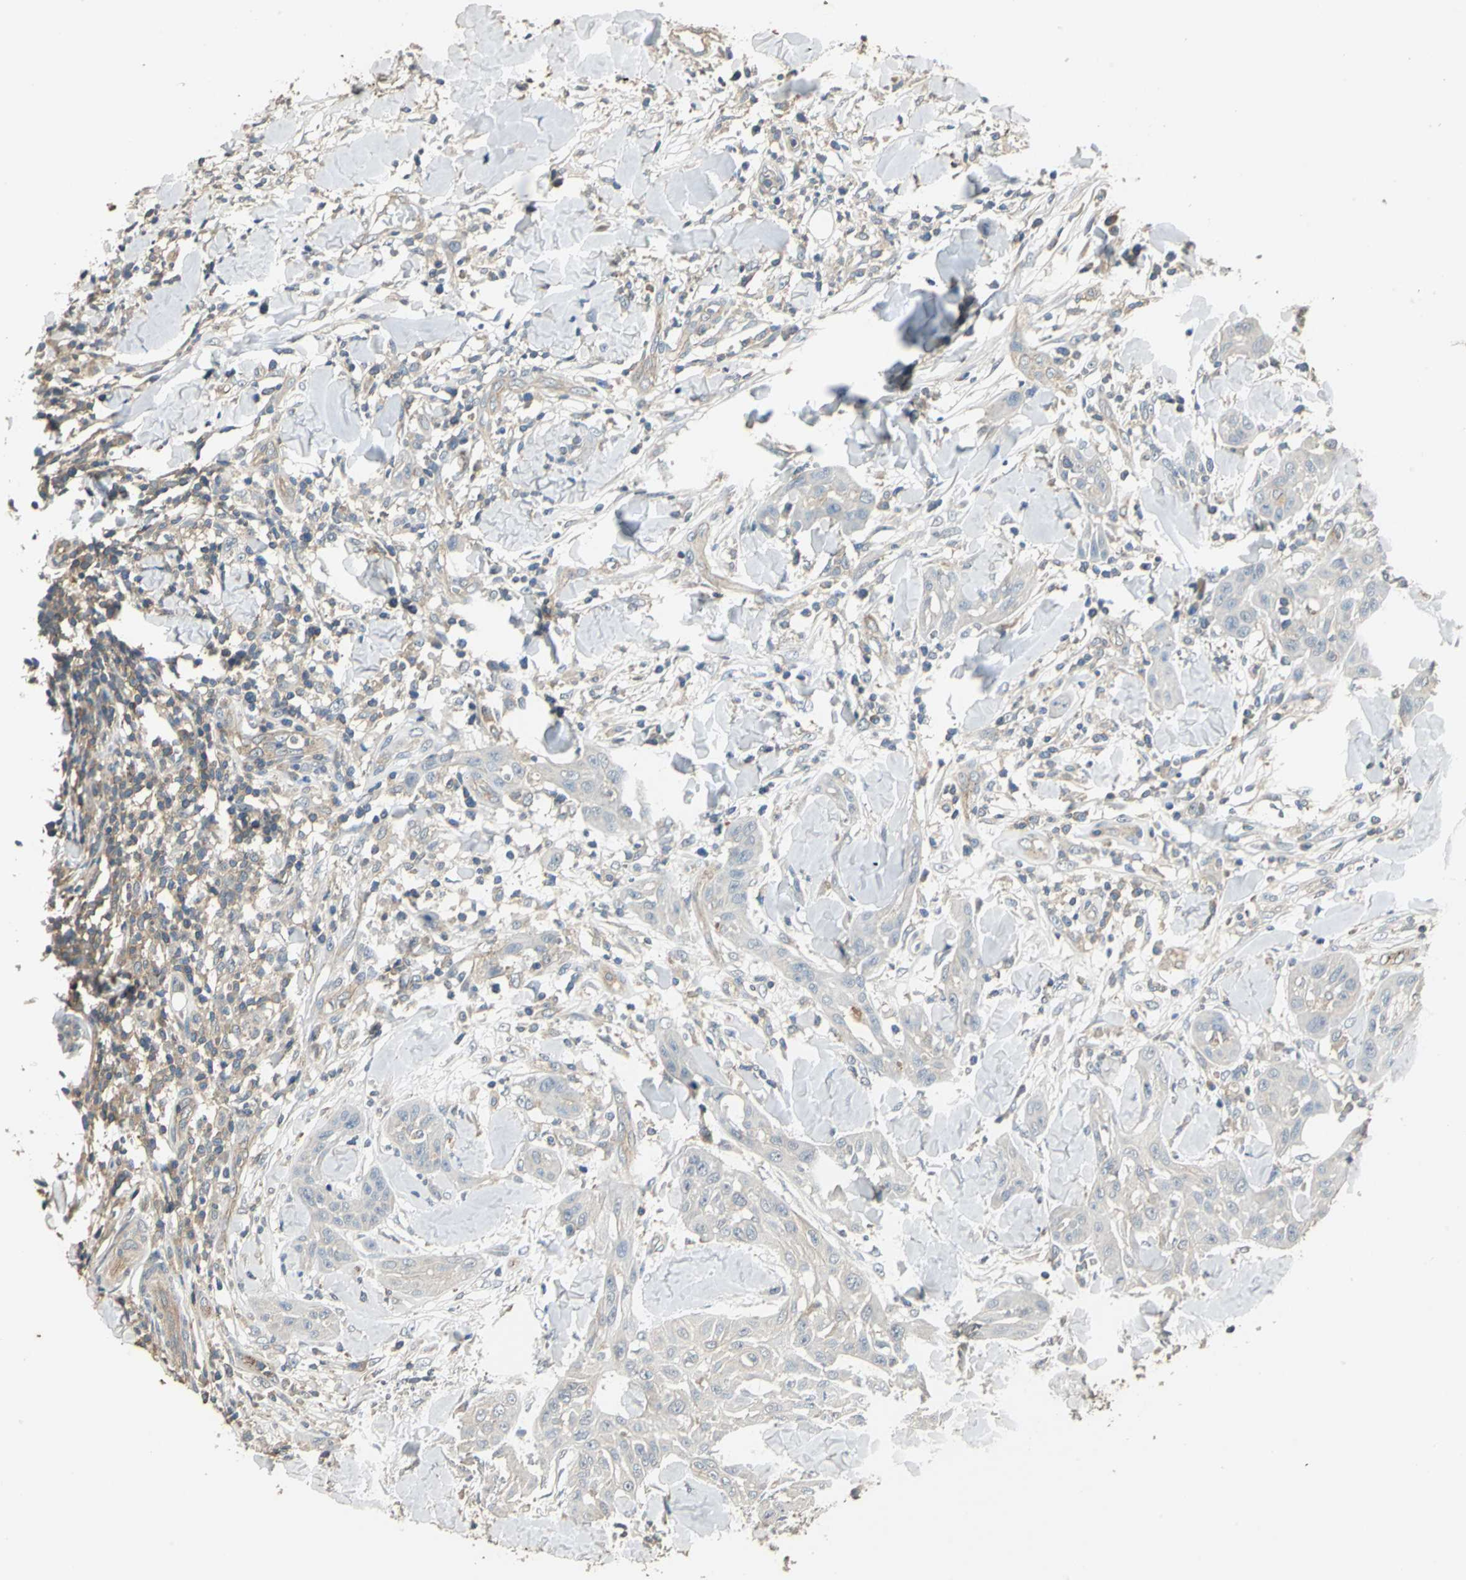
{"staining": {"intensity": "negative", "quantity": "none", "location": "none"}, "tissue": "skin cancer", "cell_type": "Tumor cells", "image_type": "cancer", "snomed": [{"axis": "morphology", "description": "Squamous cell carcinoma, NOS"}, {"axis": "topography", "description": "Skin"}], "caption": "This is an immunohistochemistry (IHC) photomicrograph of skin cancer (squamous cell carcinoma). There is no positivity in tumor cells.", "gene": "RAPGEF1", "patient": {"sex": "male", "age": 24}}